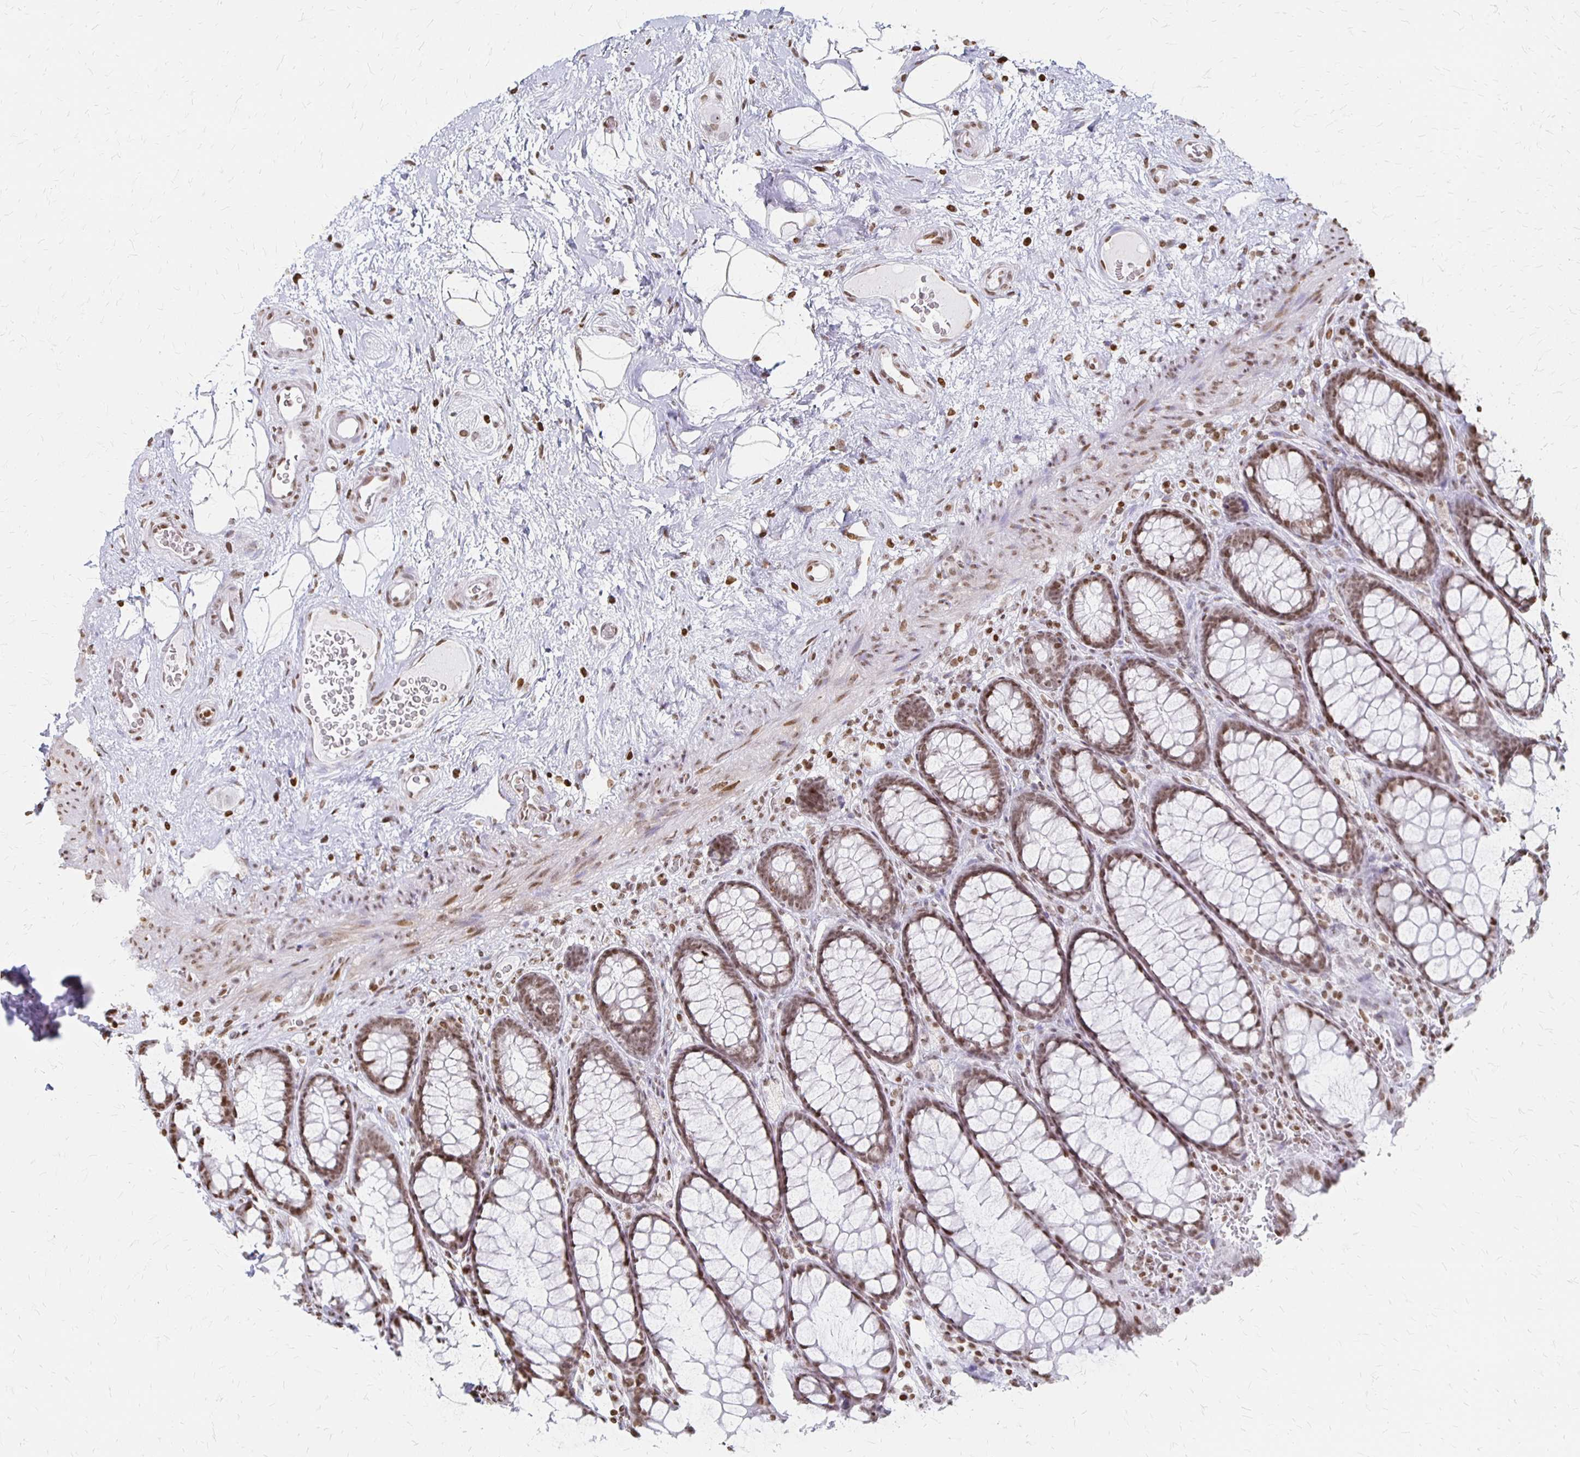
{"staining": {"intensity": "moderate", "quantity": ">75%", "location": "nuclear"}, "tissue": "rectum", "cell_type": "Glandular cells", "image_type": "normal", "snomed": [{"axis": "morphology", "description": "Normal tissue, NOS"}, {"axis": "topography", "description": "Rectum"}], "caption": "Rectum stained for a protein shows moderate nuclear positivity in glandular cells. The protein of interest is stained brown, and the nuclei are stained in blue (DAB IHC with brightfield microscopy, high magnification).", "gene": "ZNF280C", "patient": {"sex": "female", "age": 67}}